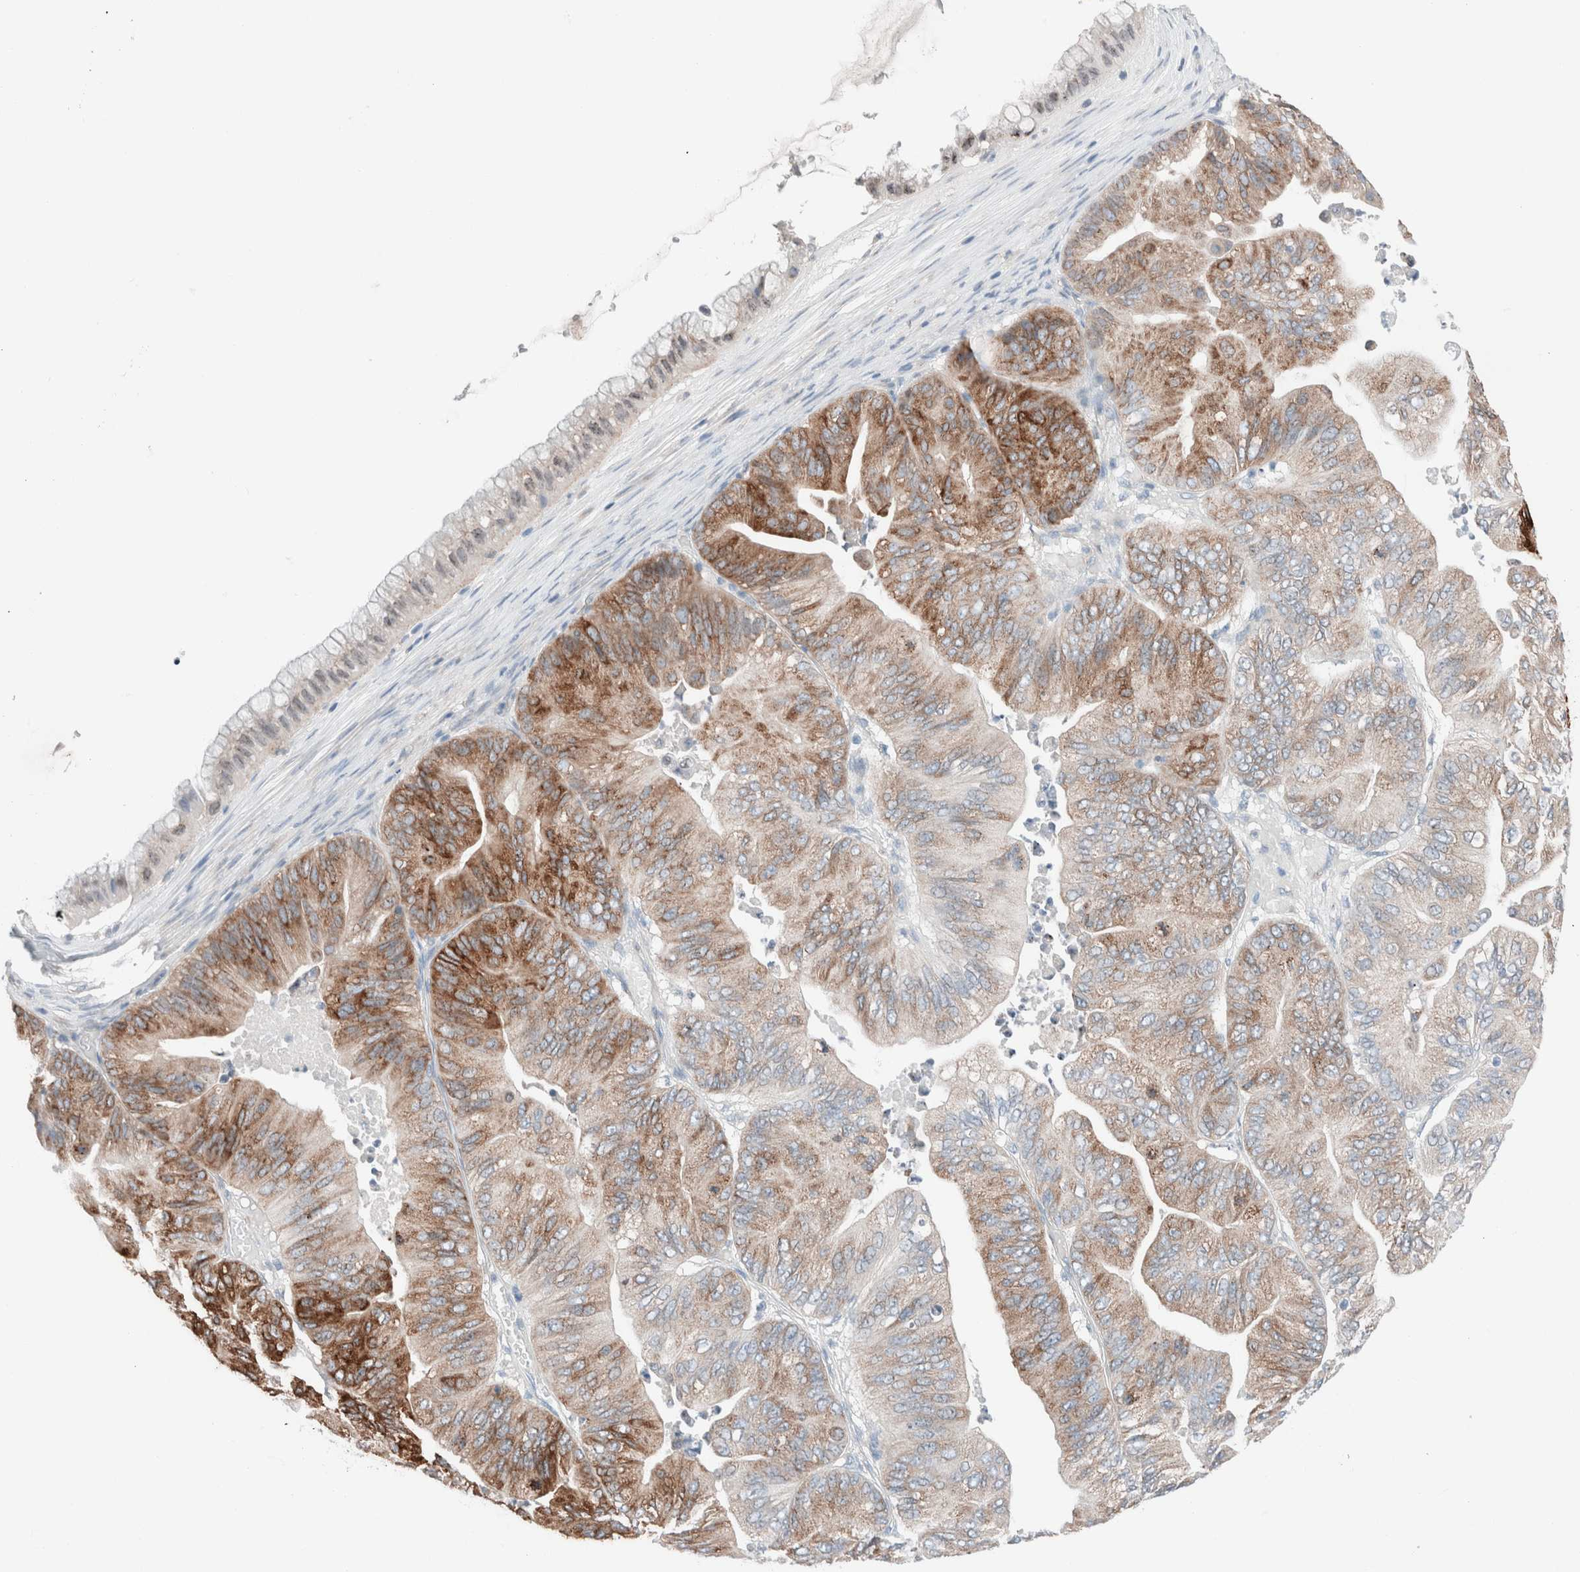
{"staining": {"intensity": "moderate", "quantity": ">75%", "location": "cytoplasmic/membranous"}, "tissue": "ovarian cancer", "cell_type": "Tumor cells", "image_type": "cancer", "snomed": [{"axis": "morphology", "description": "Cystadenocarcinoma, mucinous, NOS"}, {"axis": "topography", "description": "Ovary"}], "caption": "This is an image of immunohistochemistry (IHC) staining of ovarian cancer (mucinous cystadenocarcinoma), which shows moderate expression in the cytoplasmic/membranous of tumor cells.", "gene": "CASC3", "patient": {"sex": "female", "age": 61}}